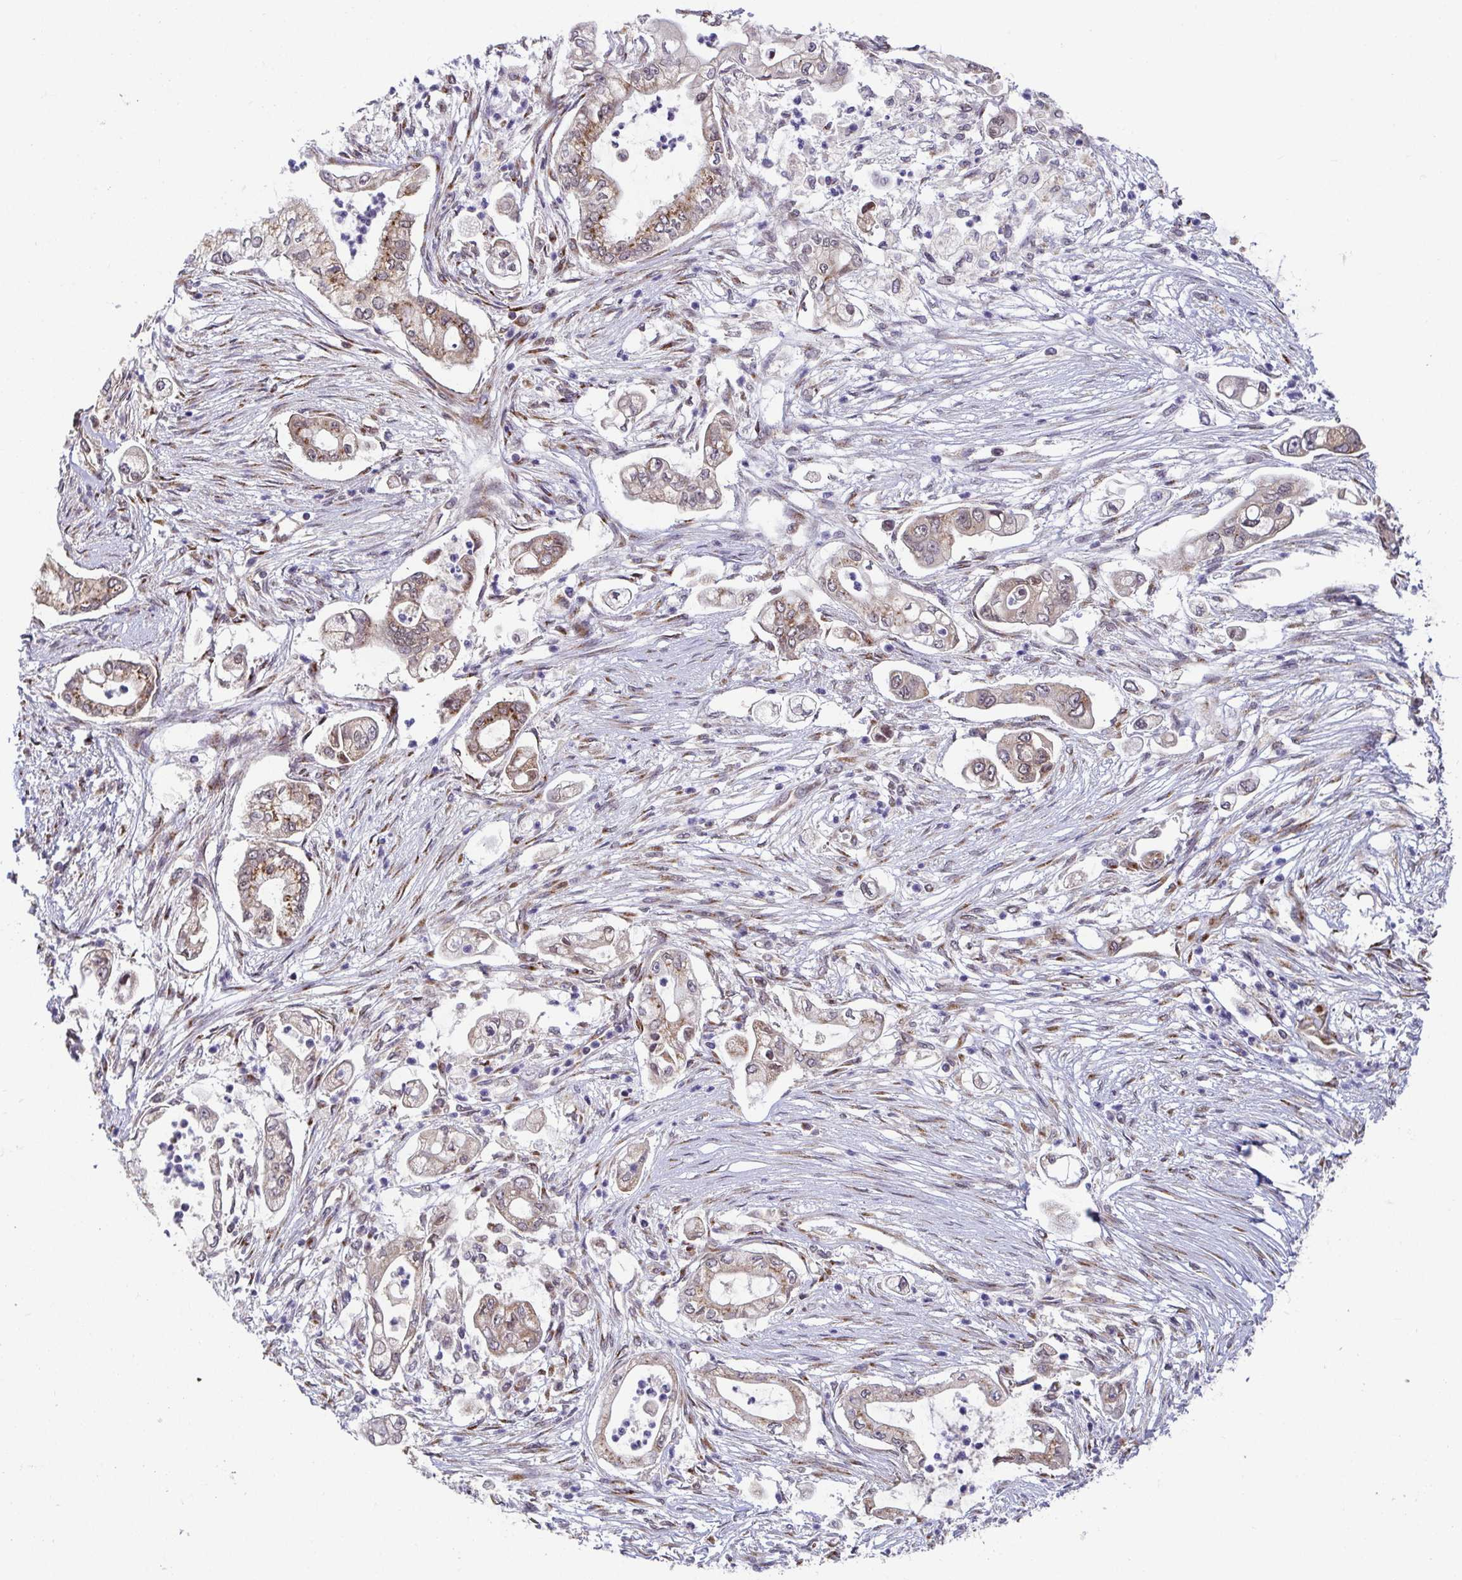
{"staining": {"intensity": "moderate", "quantity": ">75%", "location": "cytoplasmic/membranous"}, "tissue": "pancreatic cancer", "cell_type": "Tumor cells", "image_type": "cancer", "snomed": [{"axis": "morphology", "description": "Adenocarcinoma, NOS"}, {"axis": "topography", "description": "Pancreas"}], "caption": "Adenocarcinoma (pancreatic) tissue exhibits moderate cytoplasmic/membranous expression in approximately >75% of tumor cells, visualized by immunohistochemistry. (IHC, brightfield microscopy, high magnification).", "gene": "ATP5MJ", "patient": {"sex": "female", "age": 69}}